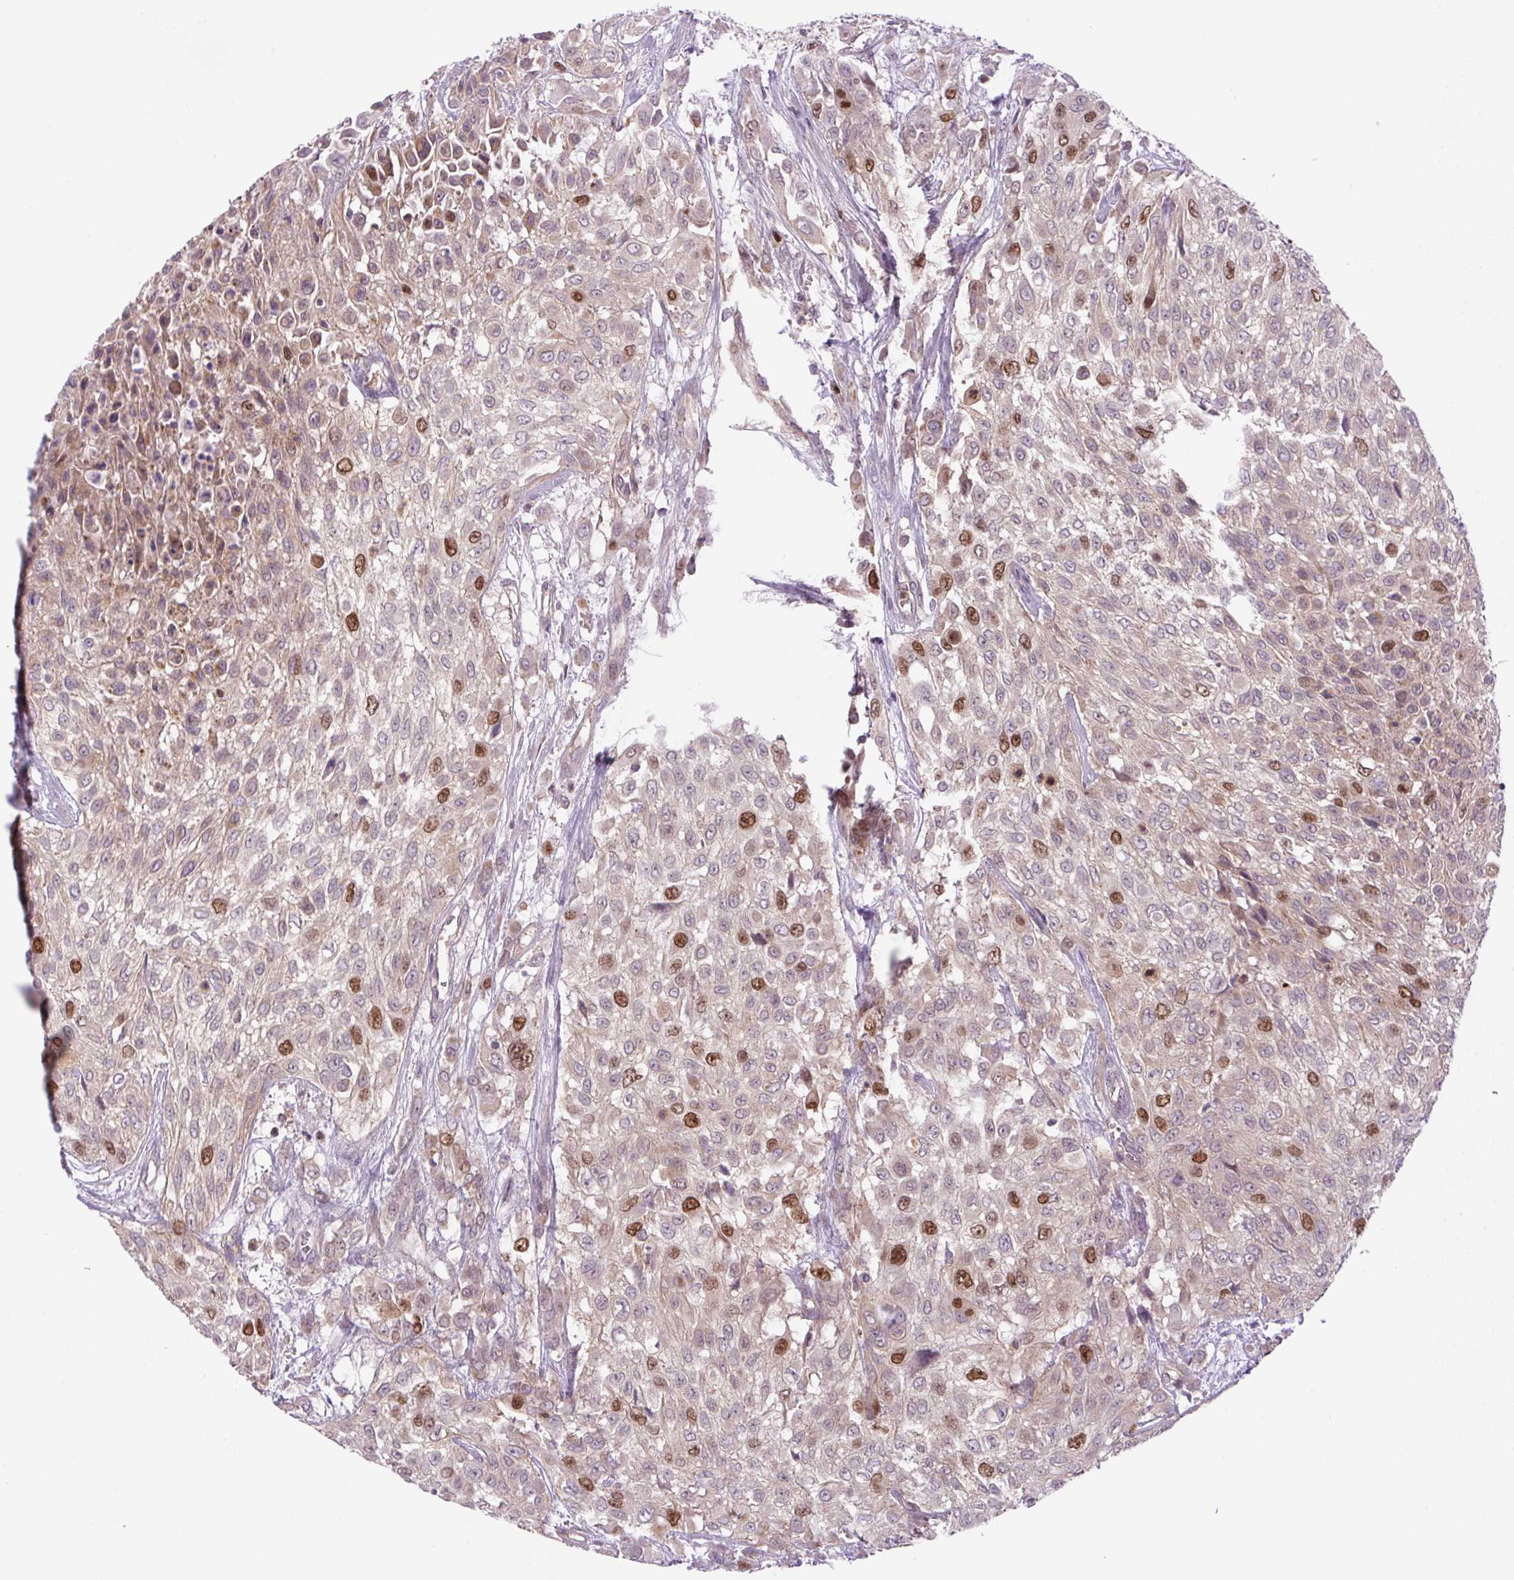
{"staining": {"intensity": "moderate", "quantity": "25%-75%", "location": "nuclear"}, "tissue": "urothelial cancer", "cell_type": "Tumor cells", "image_type": "cancer", "snomed": [{"axis": "morphology", "description": "Urothelial carcinoma, High grade"}, {"axis": "topography", "description": "Urinary bladder"}], "caption": "Protein staining by immunohistochemistry reveals moderate nuclear staining in approximately 25%-75% of tumor cells in urothelial cancer.", "gene": "KIFC1", "patient": {"sex": "male", "age": 57}}